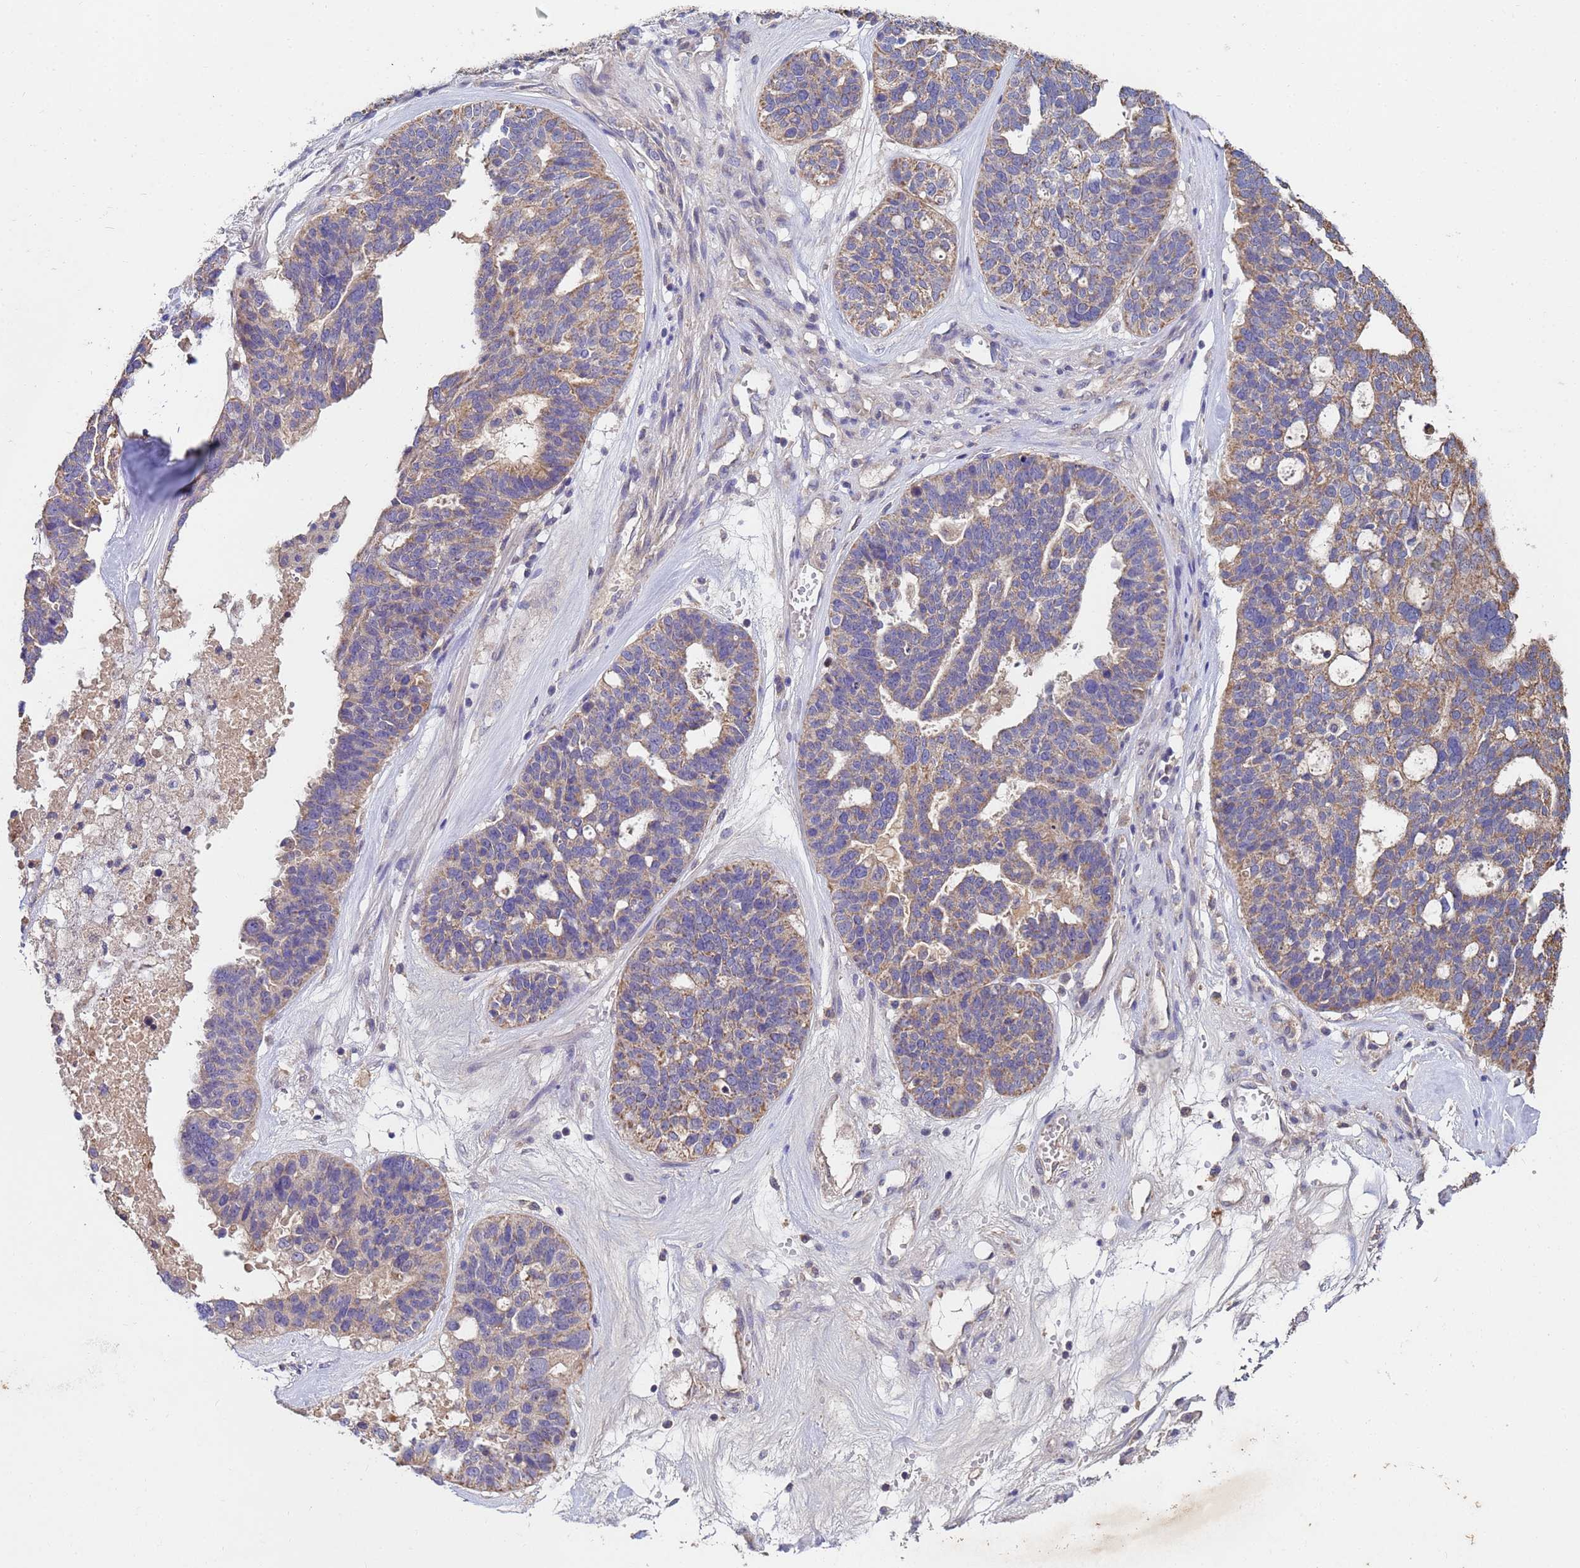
{"staining": {"intensity": "weak", "quantity": "25%-75%", "location": "cytoplasmic/membranous"}, "tissue": "ovarian cancer", "cell_type": "Tumor cells", "image_type": "cancer", "snomed": [{"axis": "morphology", "description": "Cystadenocarcinoma, serous, NOS"}, {"axis": "topography", "description": "Ovary"}], "caption": "A brown stain highlights weak cytoplasmic/membranous staining of a protein in ovarian cancer tumor cells. (Stains: DAB (3,3'-diaminobenzidine) in brown, nuclei in blue, Microscopy: brightfield microscopy at high magnification).", "gene": "C5orf34", "patient": {"sex": "female", "age": 59}}